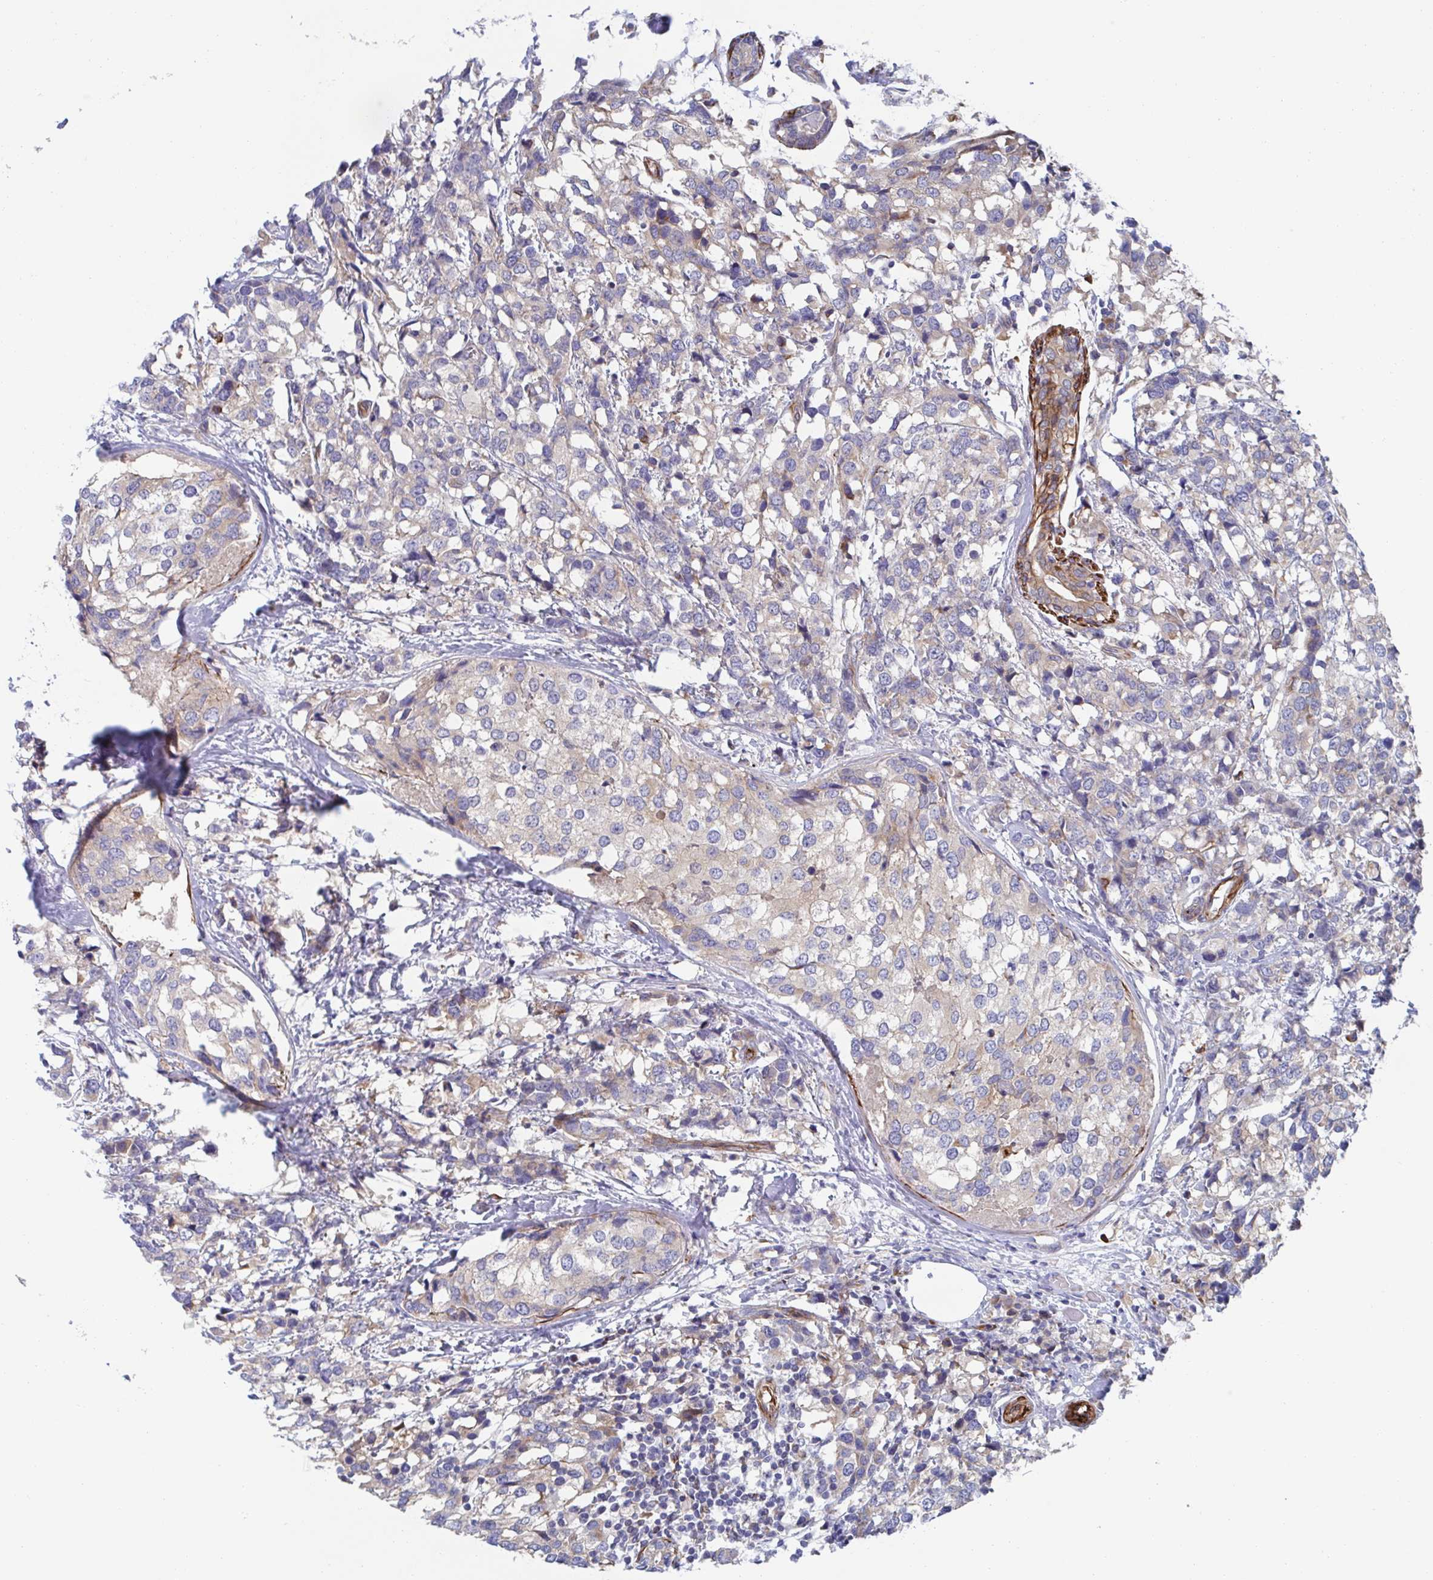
{"staining": {"intensity": "negative", "quantity": "none", "location": "none"}, "tissue": "breast cancer", "cell_type": "Tumor cells", "image_type": "cancer", "snomed": [{"axis": "morphology", "description": "Lobular carcinoma"}, {"axis": "topography", "description": "Breast"}], "caption": "DAB immunohistochemical staining of lobular carcinoma (breast) displays no significant expression in tumor cells. (Immunohistochemistry (ihc), brightfield microscopy, high magnification).", "gene": "KLC3", "patient": {"sex": "female", "age": 59}}